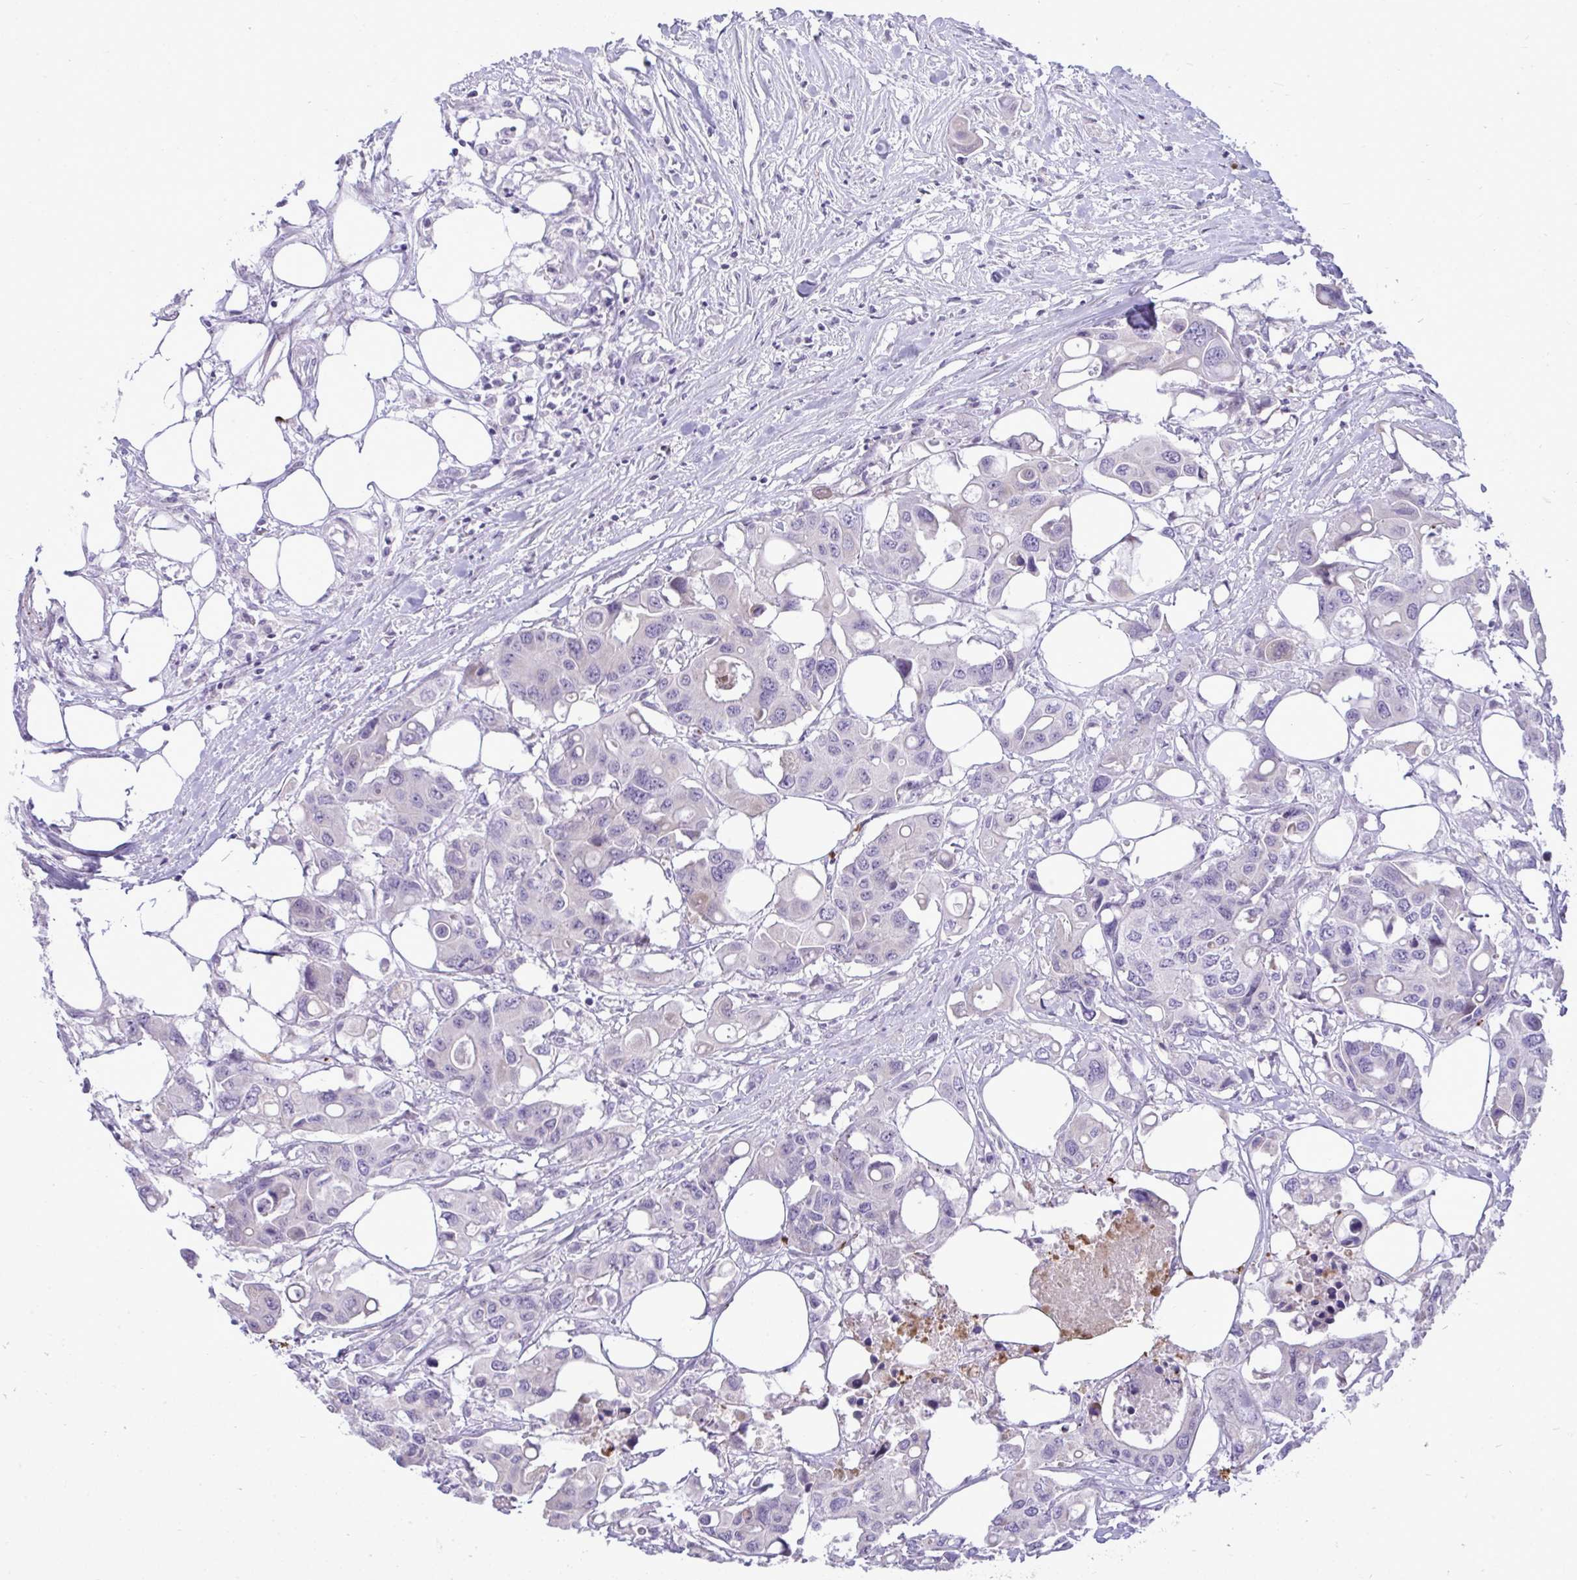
{"staining": {"intensity": "negative", "quantity": "none", "location": "none"}, "tissue": "colorectal cancer", "cell_type": "Tumor cells", "image_type": "cancer", "snomed": [{"axis": "morphology", "description": "Adenocarcinoma, NOS"}, {"axis": "topography", "description": "Colon"}], "caption": "Image shows no significant protein positivity in tumor cells of colorectal adenocarcinoma.", "gene": "SPAG1", "patient": {"sex": "male", "age": 77}}